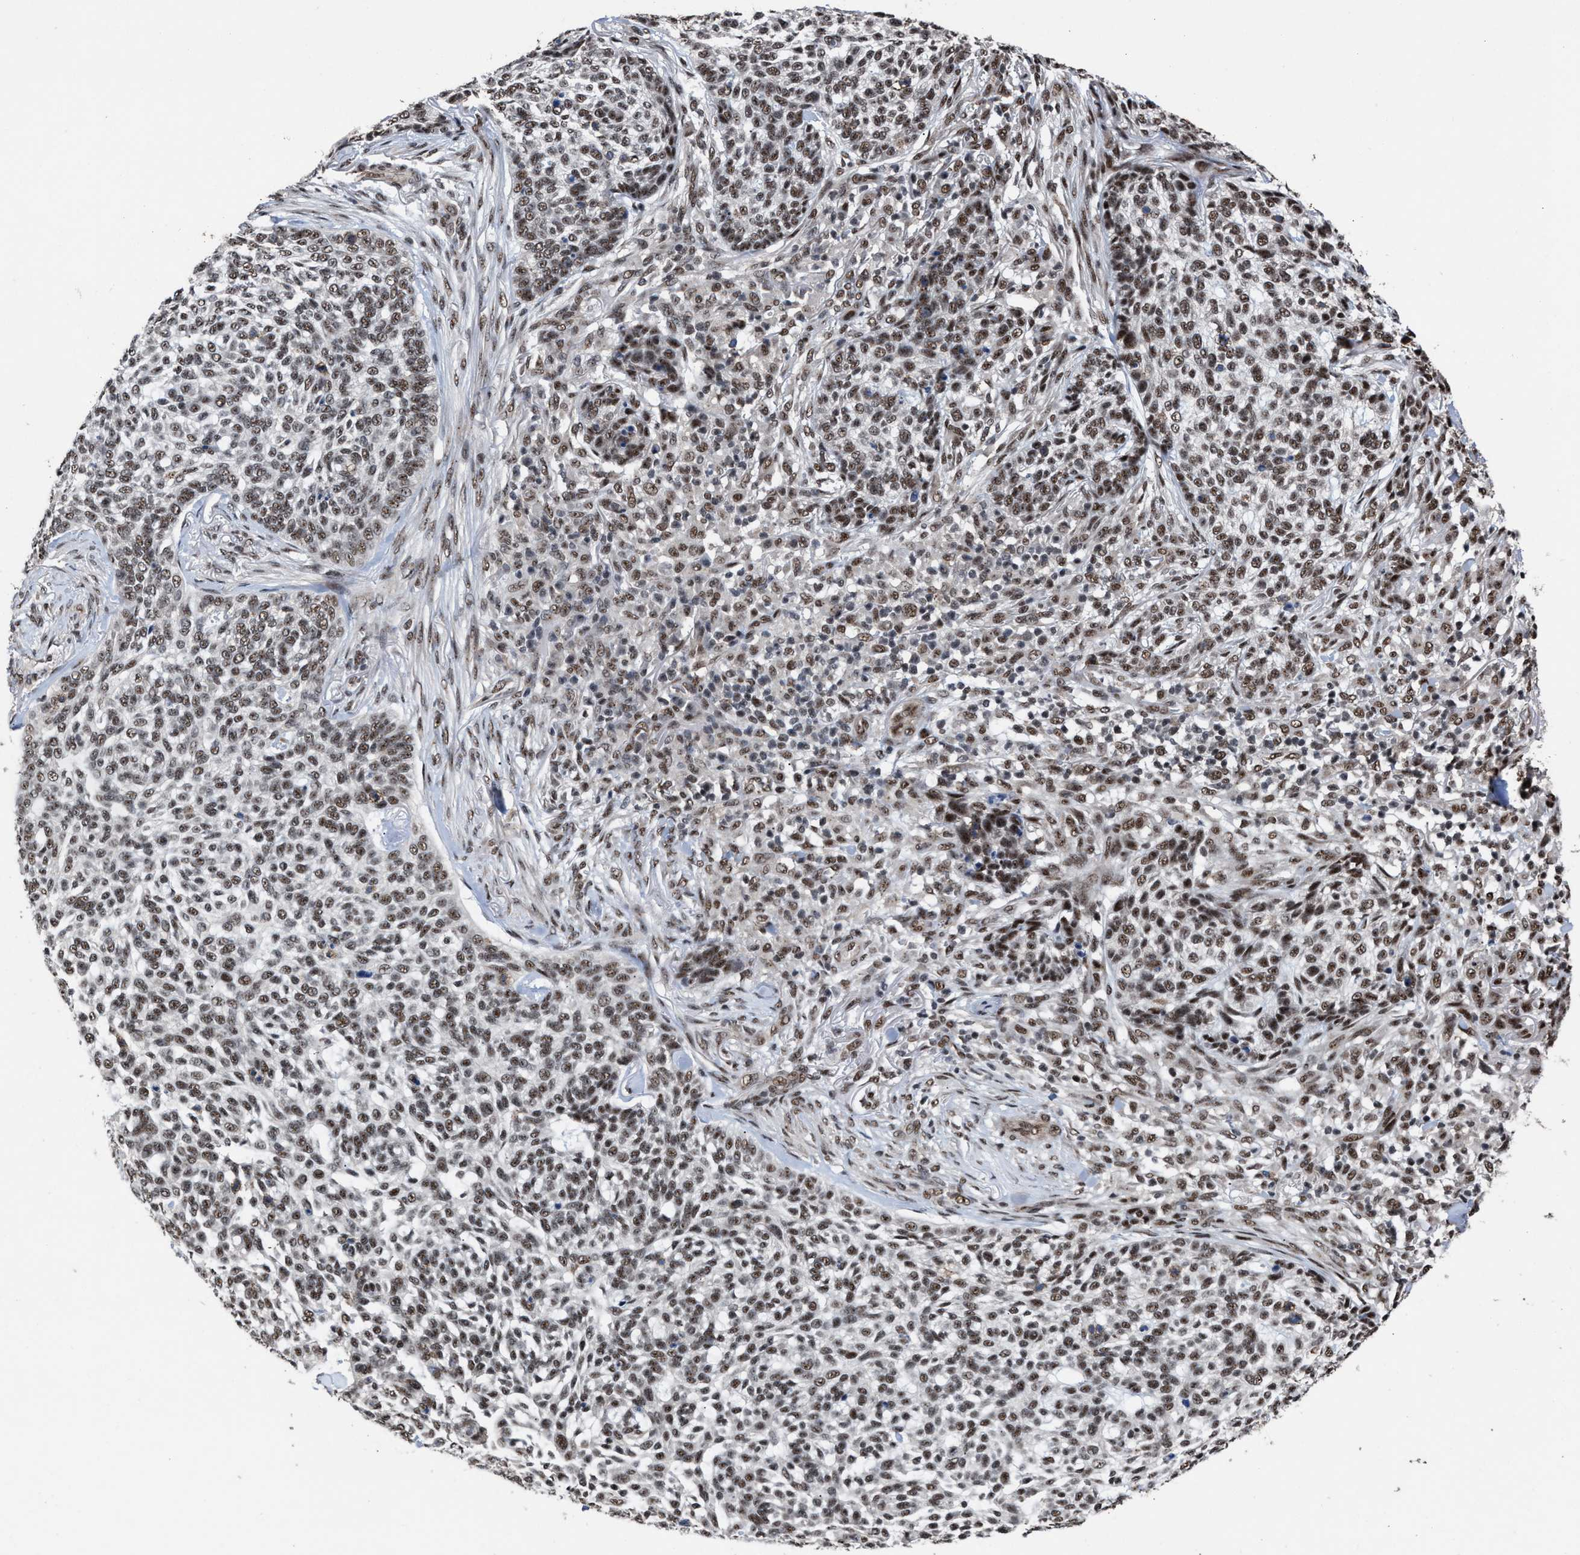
{"staining": {"intensity": "moderate", "quantity": ">75%", "location": "nuclear"}, "tissue": "skin cancer", "cell_type": "Tumor cells", "image_type": "cancer", "snomed": [{"axis": "morphology", "description": "Basal cell carcinoma"}, {"axis": "topography", "description": "Skin"}], "caption": "The micrograph exhibits immunohistochemical staining of skin cancer. There is moderate nuclear staining is appreciated in approximately >75% of tumor cells. The staining is performed using DAB brown chromogen to label protein expression. The nuclei are counter-stained blue using hematoxylin.", "gene": "EIF4A3", "patient": {"sex": "female", "age": 64}}